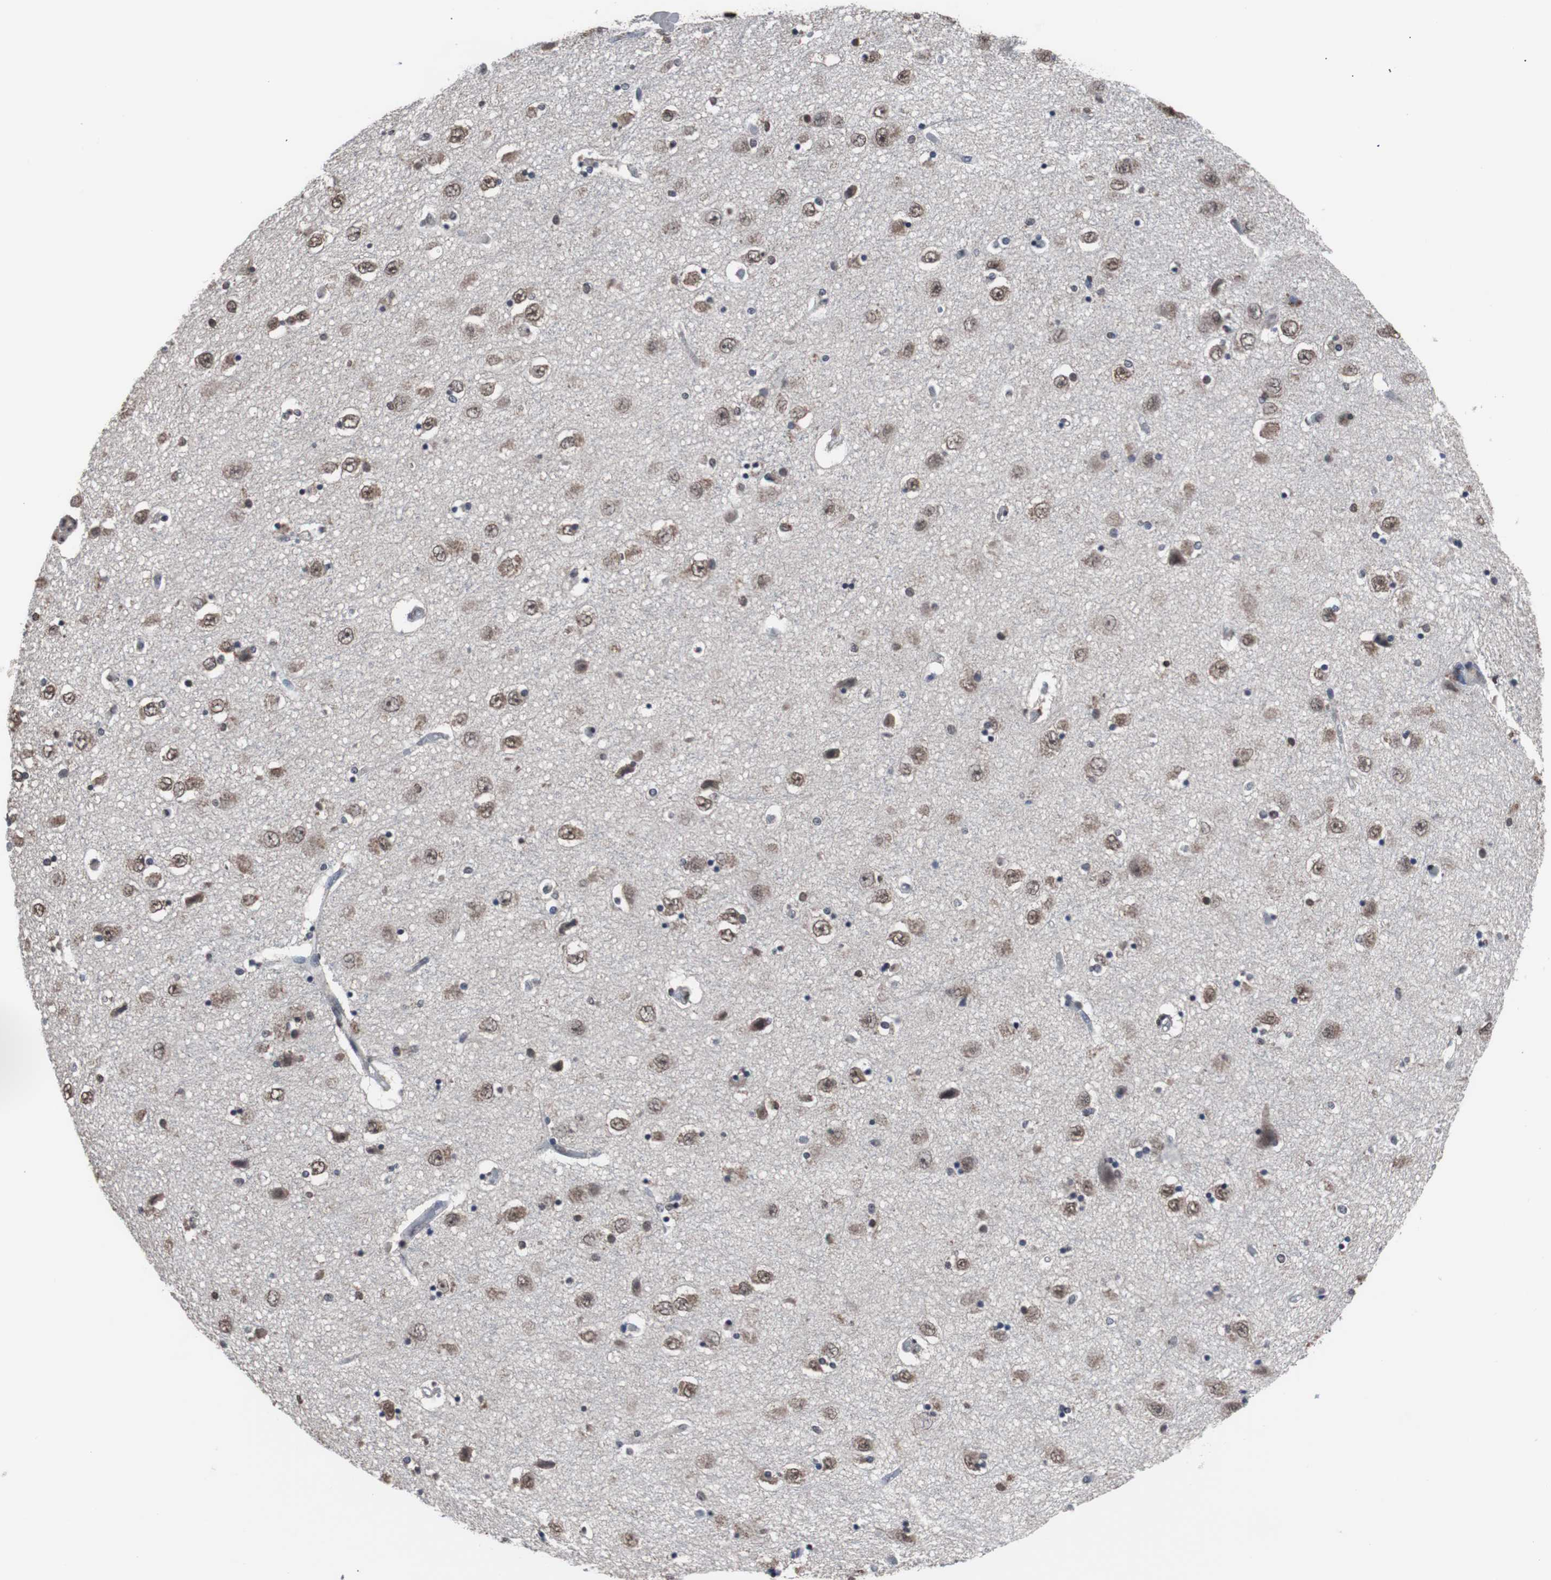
{"staining": {"intensity": "moderate", "quantity": ">75%", "location": "nuclear"}, "tissue": "hippocampus", "cell_type": "Glial cells", "image_type": "normal", "snomed": [{"axis": "morphology", "description": "Normal tissue, NOS"}, {"axis": "topography", "description": "Hippocampus"}], "caption": "Hippocampus was stained to show a protein in brown. There is medium levels of moderate nuclear staining in approximately >75% of glial cells. Nuclei are stained in blue.", "gene": "MED27", "patient": {"sex": "female", "age": 54}}